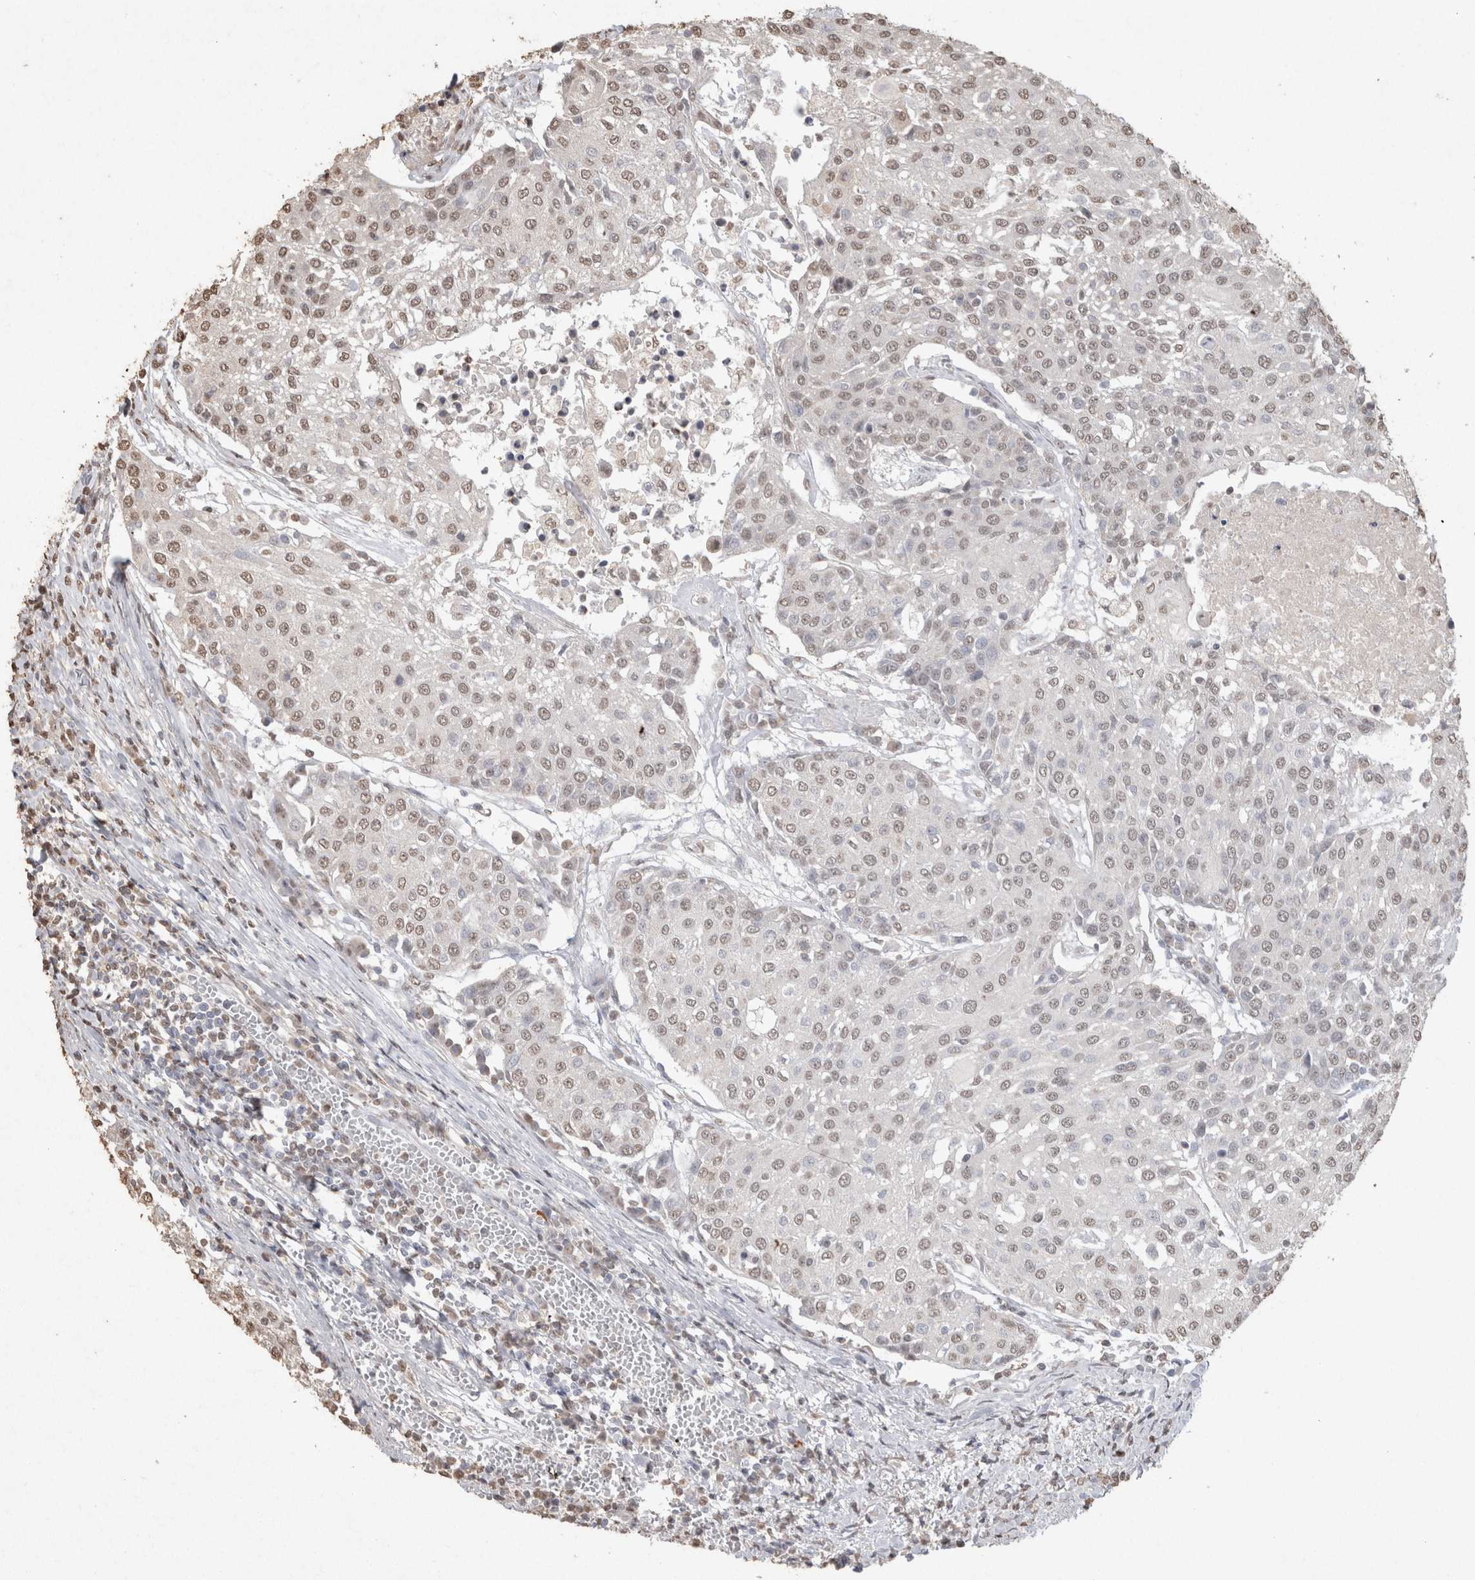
{"staining": {"intensity": "weak", "quantity": ">75%", "location": "nuclear"}, "tissue": "urothelial cancer", "cell_type": "Tumor cells", "image_type": "cancer", "snomed": [{"axis": "morphology", "description": "Urothelial carcinoma, High grade"}, {"axis": "topography", "description": "Urinary bladder"}], "caption": "This image demonstrates IHC staining of urothelial cancer, with low weak nuclear staining in about >75% of tumor cells.", "gene": "MLX", "patient": {"sex": "female", "age": 85}}